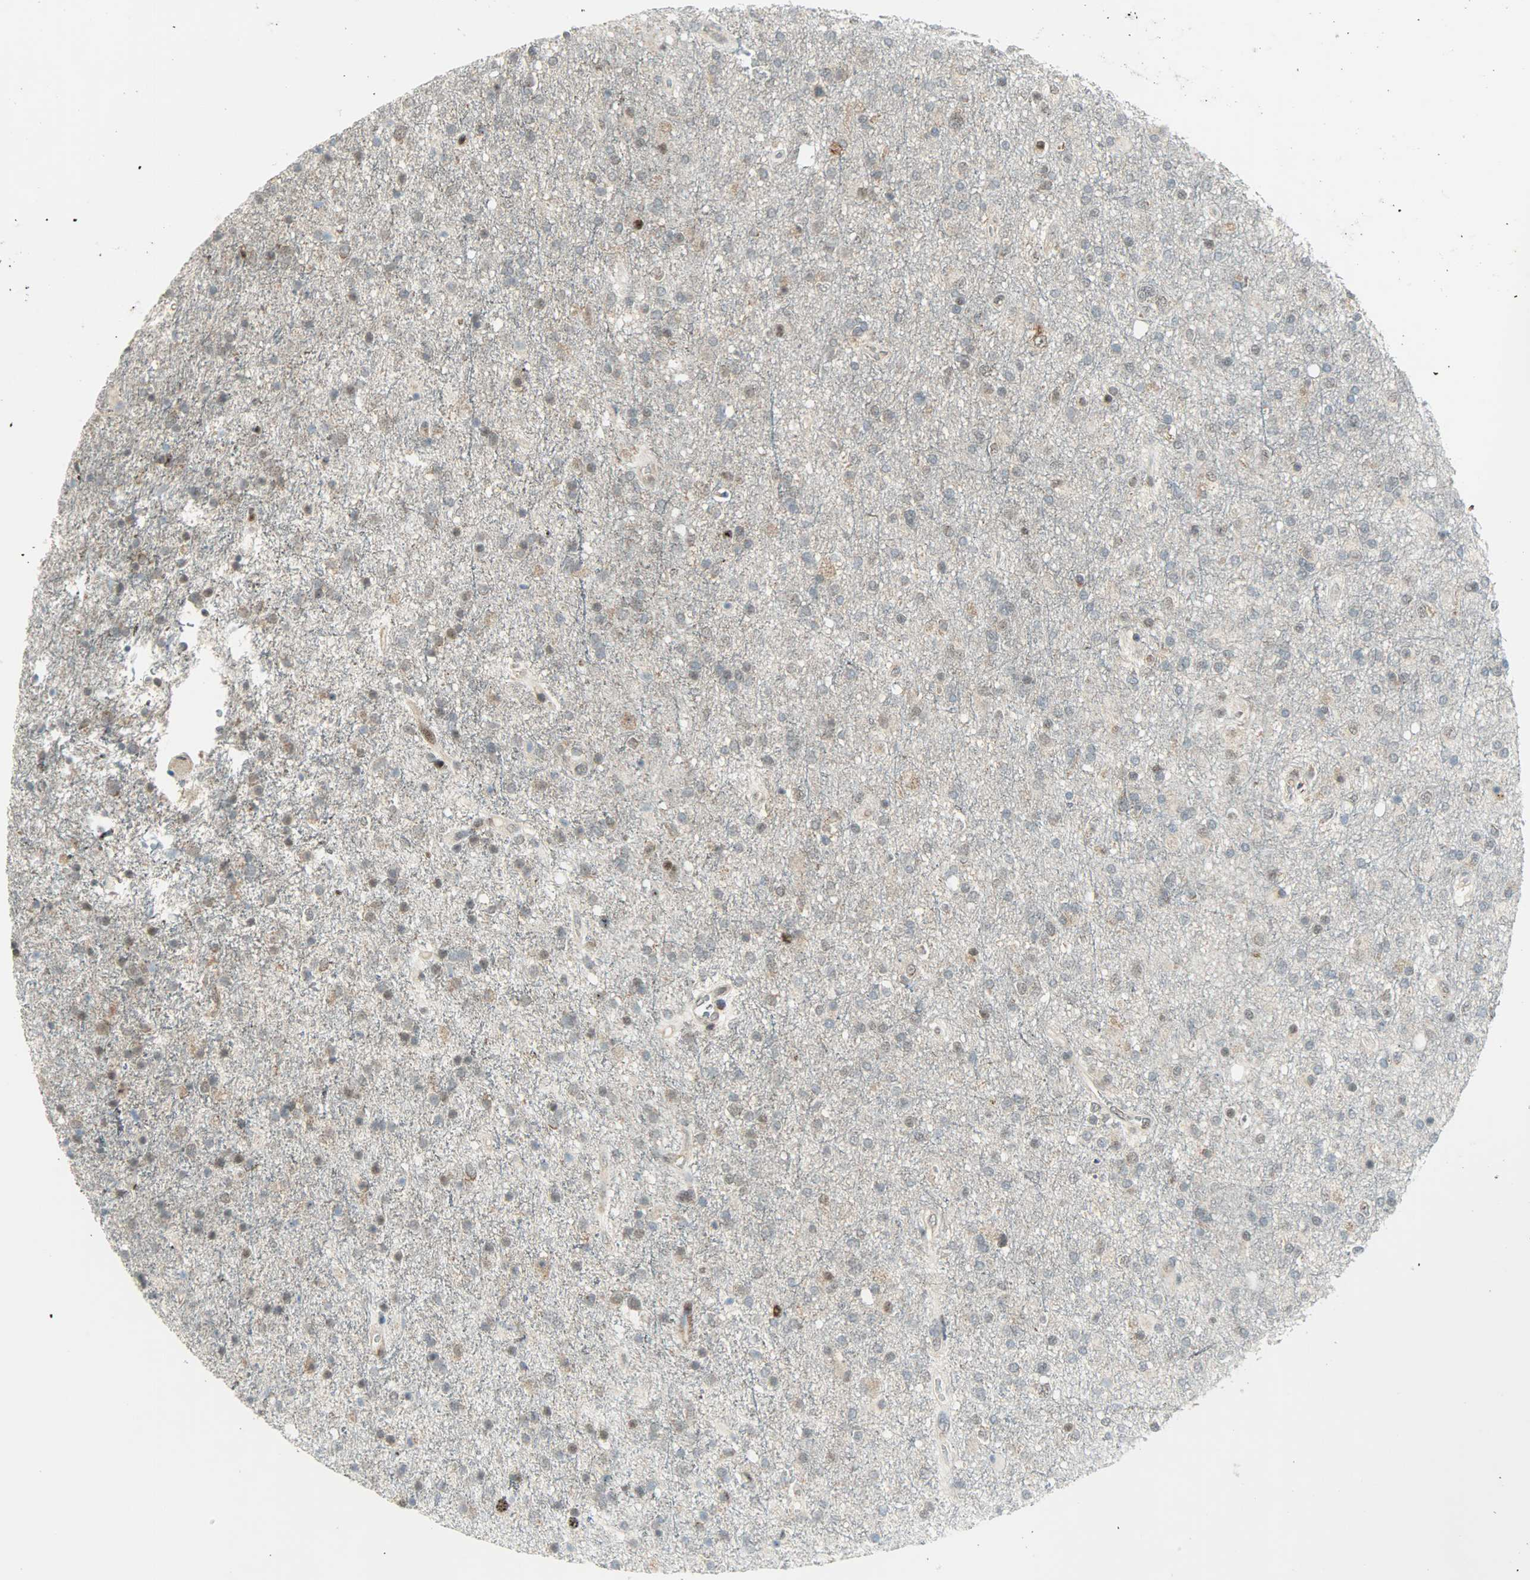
{"staining": {"intensity": "weak", "quantity": "<25%", "location": "nuclear"}, "tissue": "glioma", "cell_type": "Tumor cells", "image_type": "cancer", "snomed": [{"axis": "morphology", "description": "Glioma, malignant, High grade"}, {"axis": "topography", "description": "Brain"}], "caption": "The histopathology image displays no staining of tumor cells in malignant glioma (high-grade).", "gene": "IL15", "patient": {"sex": "male", "age": 33}}